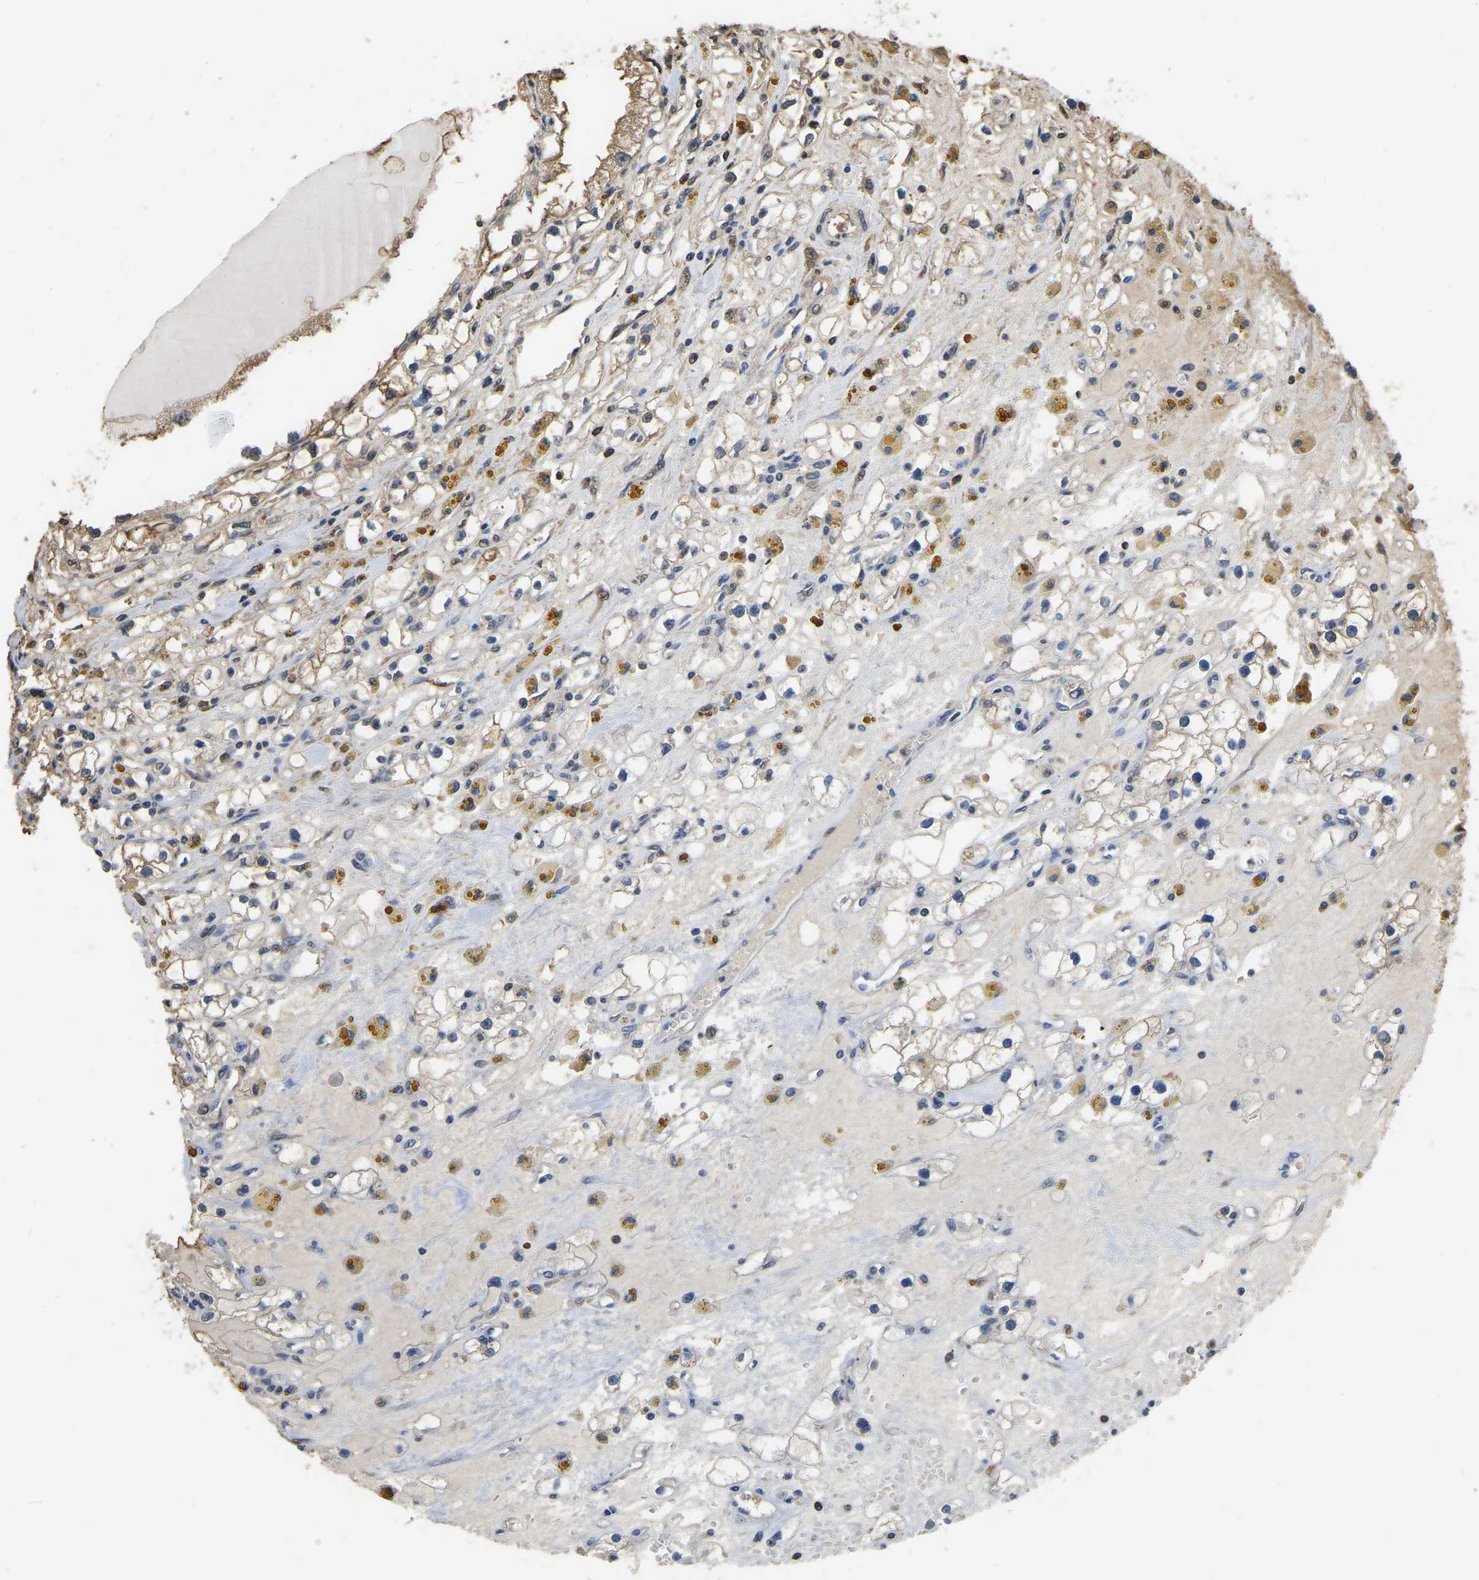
{"staining": {"intensity": "weak", "quantity": "25%-75%", "location": "cytoplasmic/membranous"}, "tissue": "renal cancer", "cell_type": "Tumor cells", "image_type": "cancer", "snomed": [{"axis": "morphology", "description": "Adenocarcinoma, NOS"}, {"axis": "topography", "description": "Kidney"}], "caption": "Immunohistochemical staining of adenocarcinoma (renal) exhibits low levels of weak cytoplasmic/membranous expression in approximately 25%-75% of tumor cells.", "gene": "LDHB", "patient": {"sex": "male", "age": 56}}